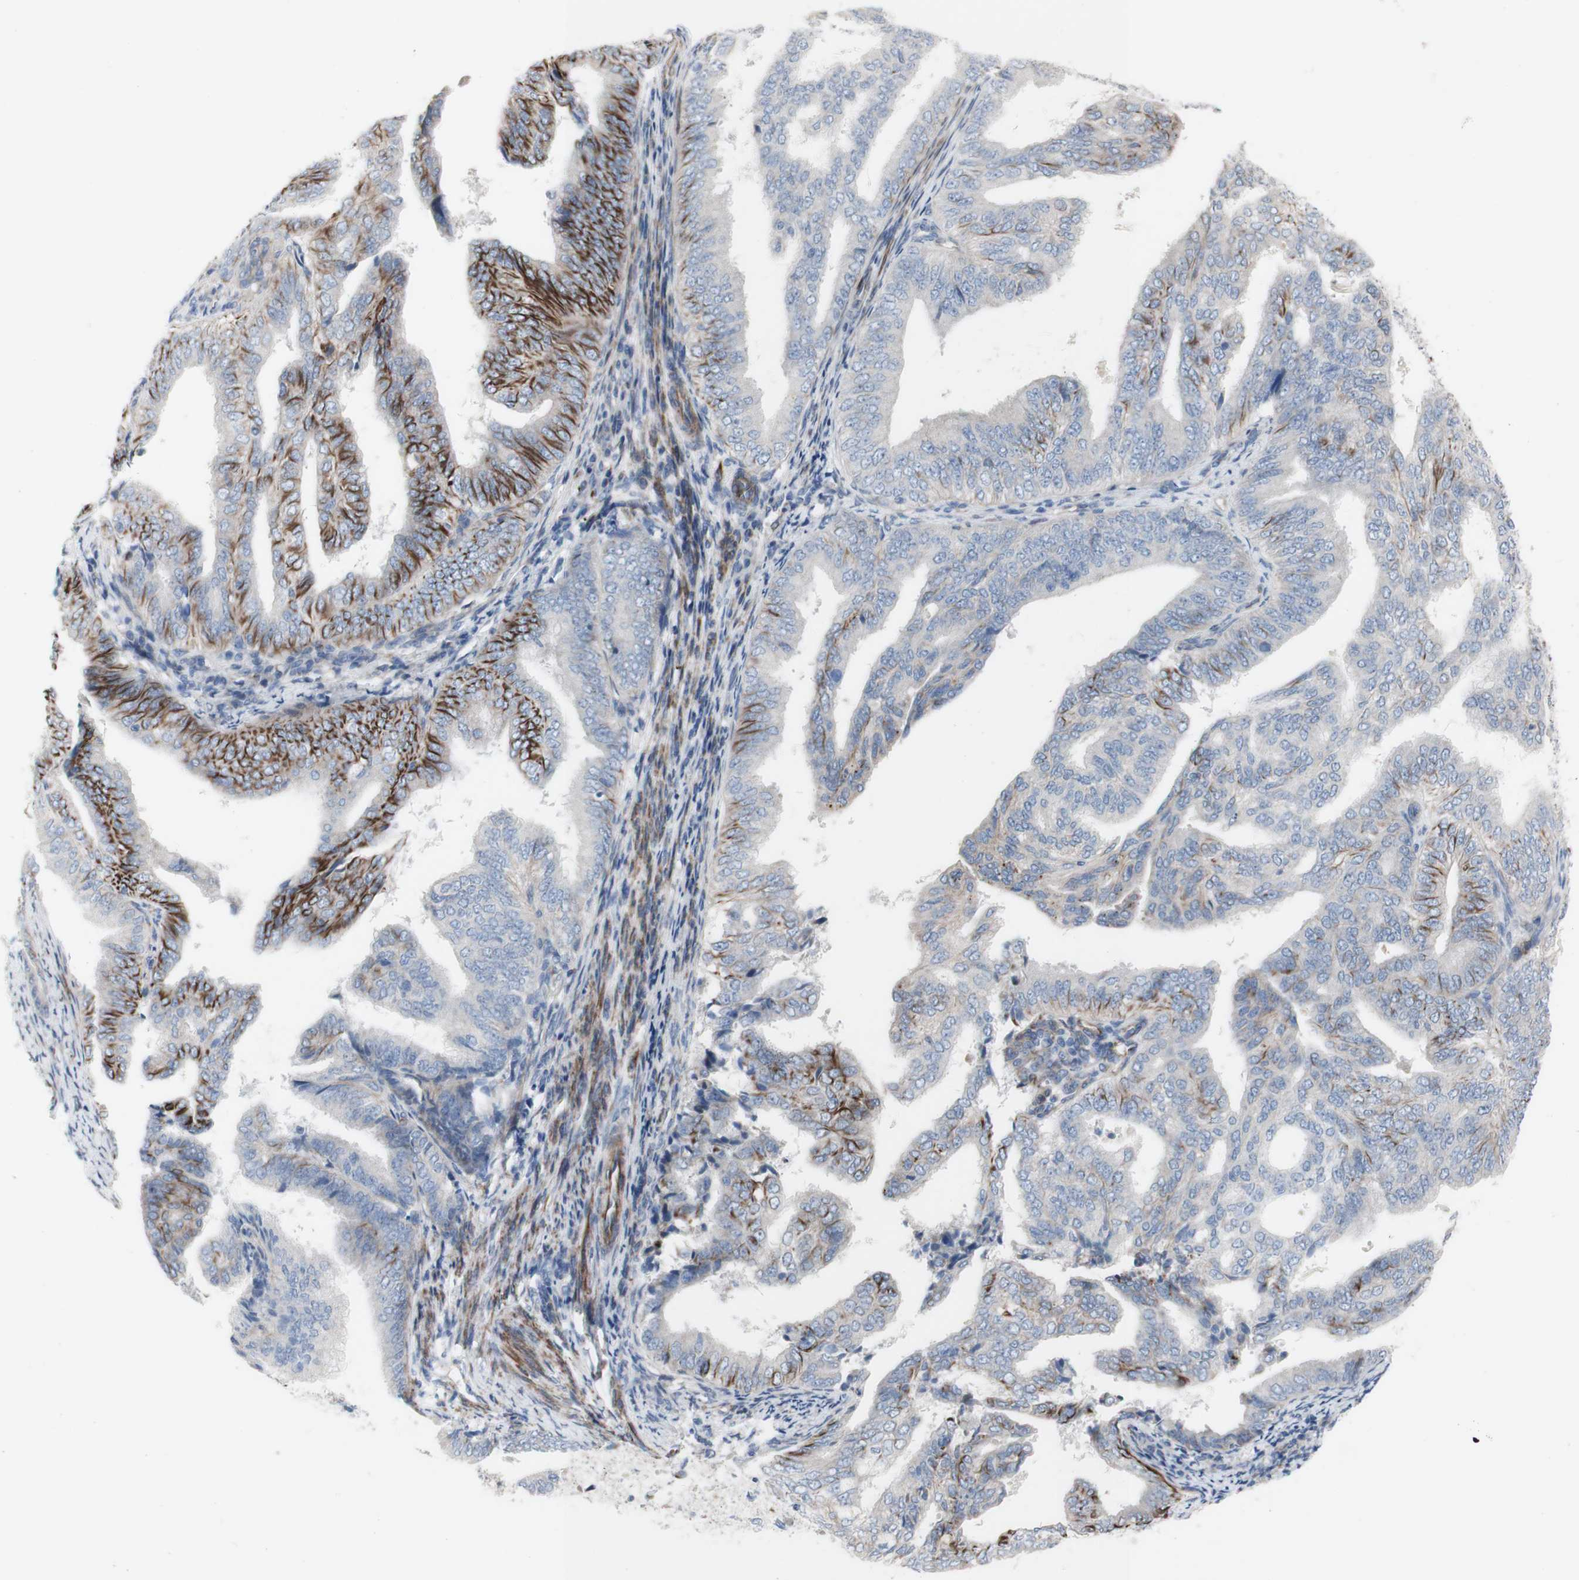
{"staining": {"intensity": "strong", "quantity": "25%-75%", "location": "cytoplasmic/membranous"}, "tissue": "endometrial cancer", "cell_type": "Tumor cells", "image_type": "cancer", "snomed": [{"axis": "morphology", "description": "Adenocarcinoma, NOS"}, {"axis": "topography", "description": "Endometrium"}], "caption": "Endometrial cancer tissue exhibits strong cytoplasmic/membranous positivity in about 25%-75% of tumor cells", "gene": "AGPAT5", "patient": {"sex": "female", "age": 58}}